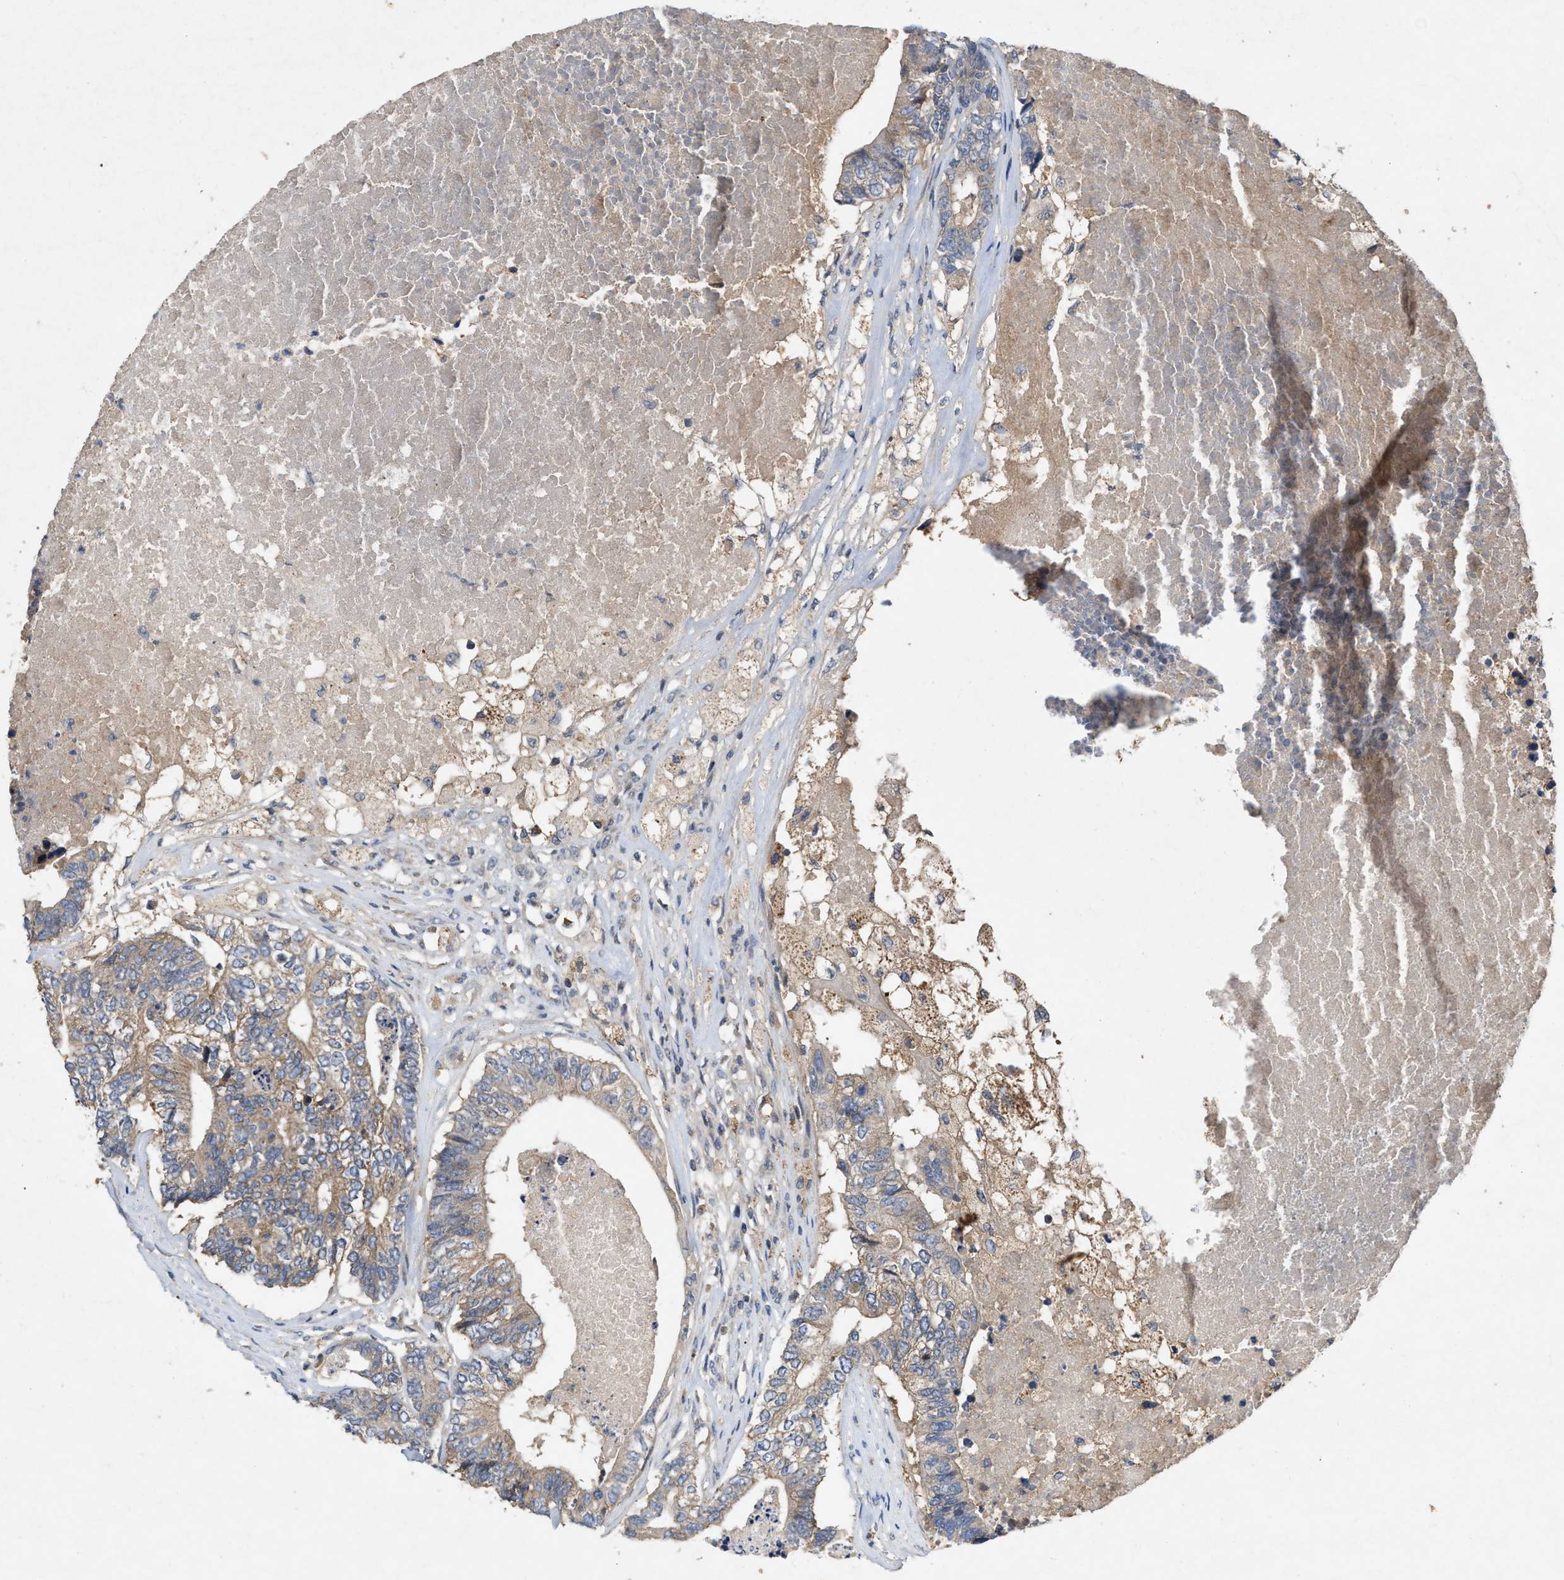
{"staining": {"intensity": "moderate", "quantity": ">75%", "location": "cytoplasmic/membranous"}, "tissue": "colorectal cancer", "cell_type": "Tumor cells", "image_type": "cancer", "snomed": [{"axis": "morphology", "description": "Adenocarcinoma, NOS"}, {"axis": "topography", "description": "Colon"}], "caption": "High-magnification brightfield microscopy of colorectal cancer (adenocarcinoma) stained with DAB (brown) and counterstained with hematoxylin (blue). tumor cells exhibit moderate cytoplasmic/membranous positivity is present in approximately>75% of cells.", "gene": "LPAR2", "patient": {"sex": "female", "age": 67}}